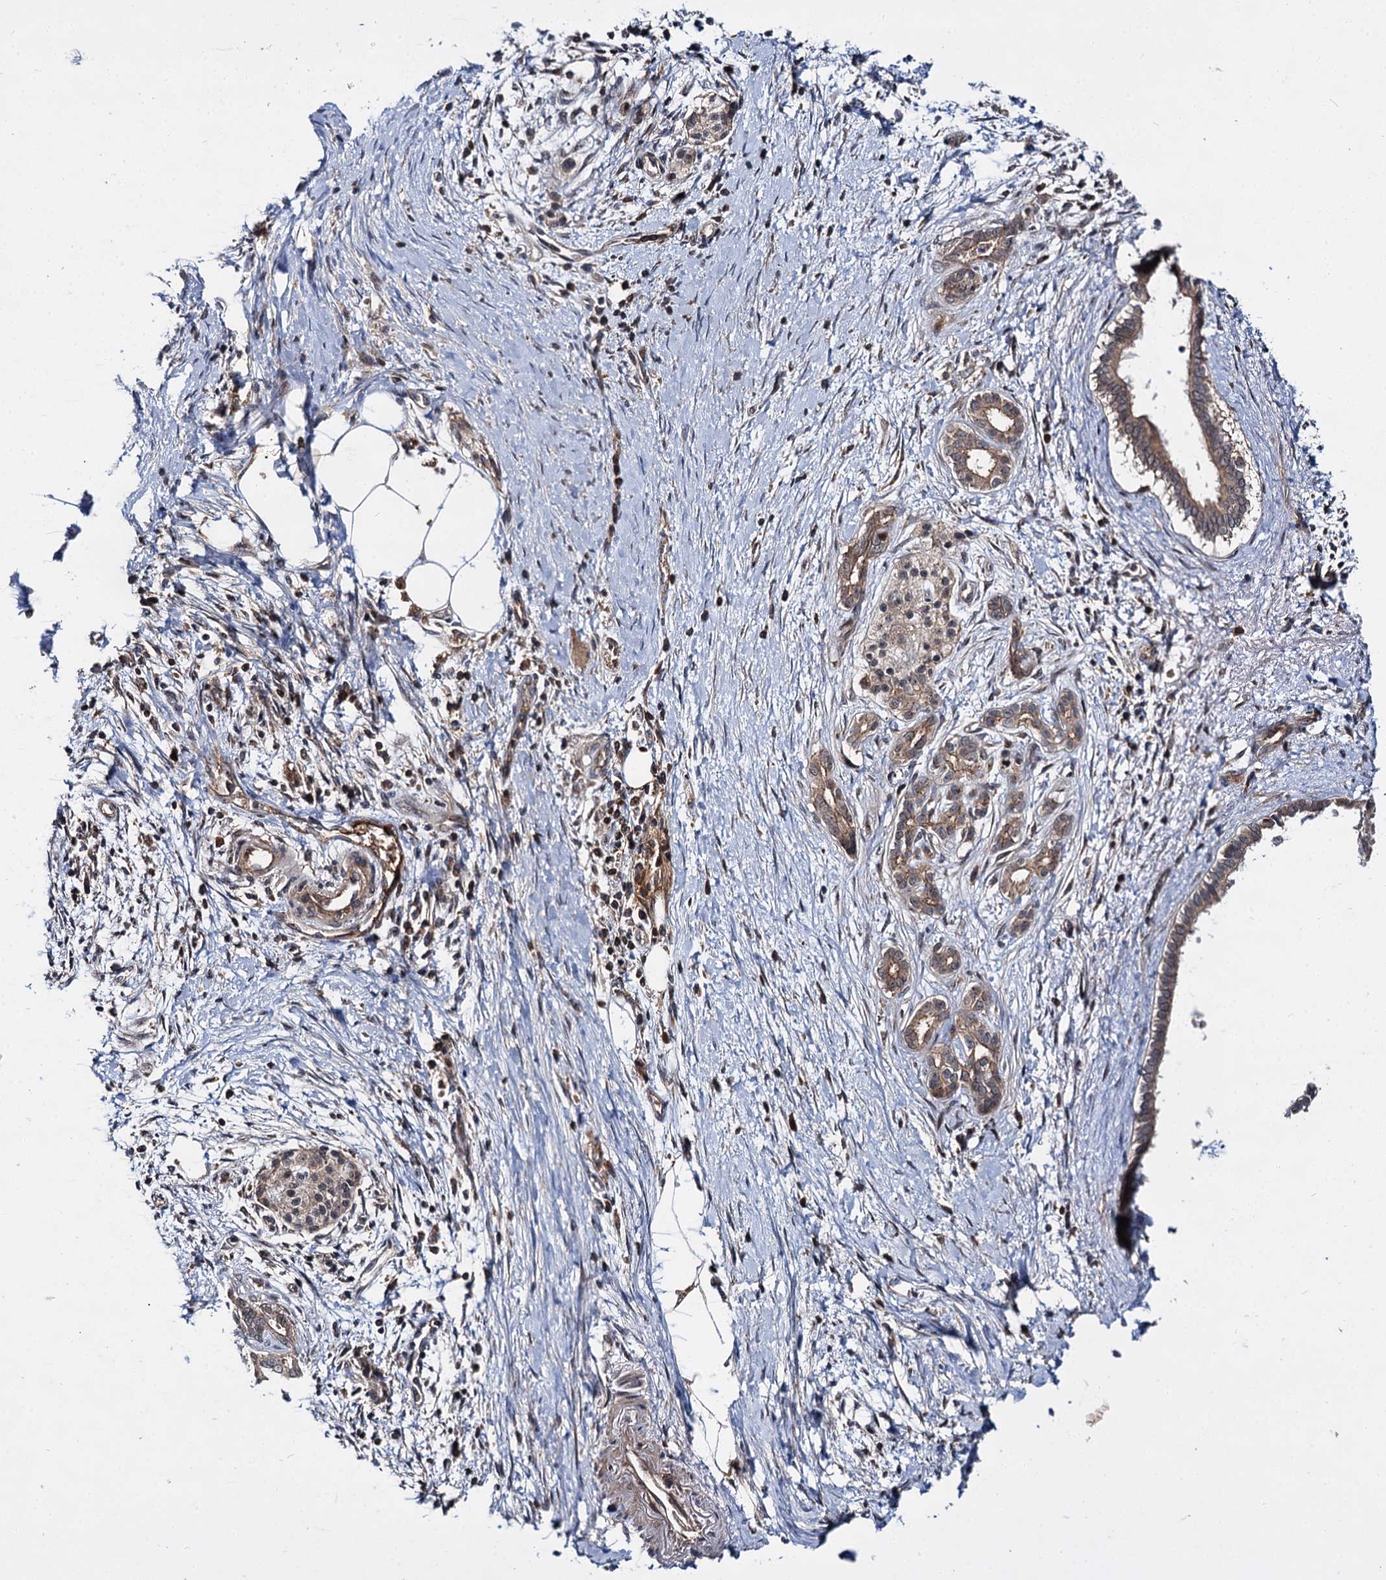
{"staining": {"intensity": "moderate", "quantity": ">75%", "location": "cytoplasmic/membranous"}, "tissue": "pancreatic cancer", "cell_type": "Tumor cells", "image_type": "cancer", "snomed": [{"axis": "morphology", "description": "Adenocarcinoma, NOS"}, {"axis": "topography", "description": "Pancreas"}], "caption": "This is an image of immunohistochemistry (IHC) staining of pancreatic cancer (adenocarcinoma), which shows moderate positivity in the cytoplasmic/membranous of tumor cells.", "gene": "ABLIM1", "patient": {"sex": "male", "age": 58}}